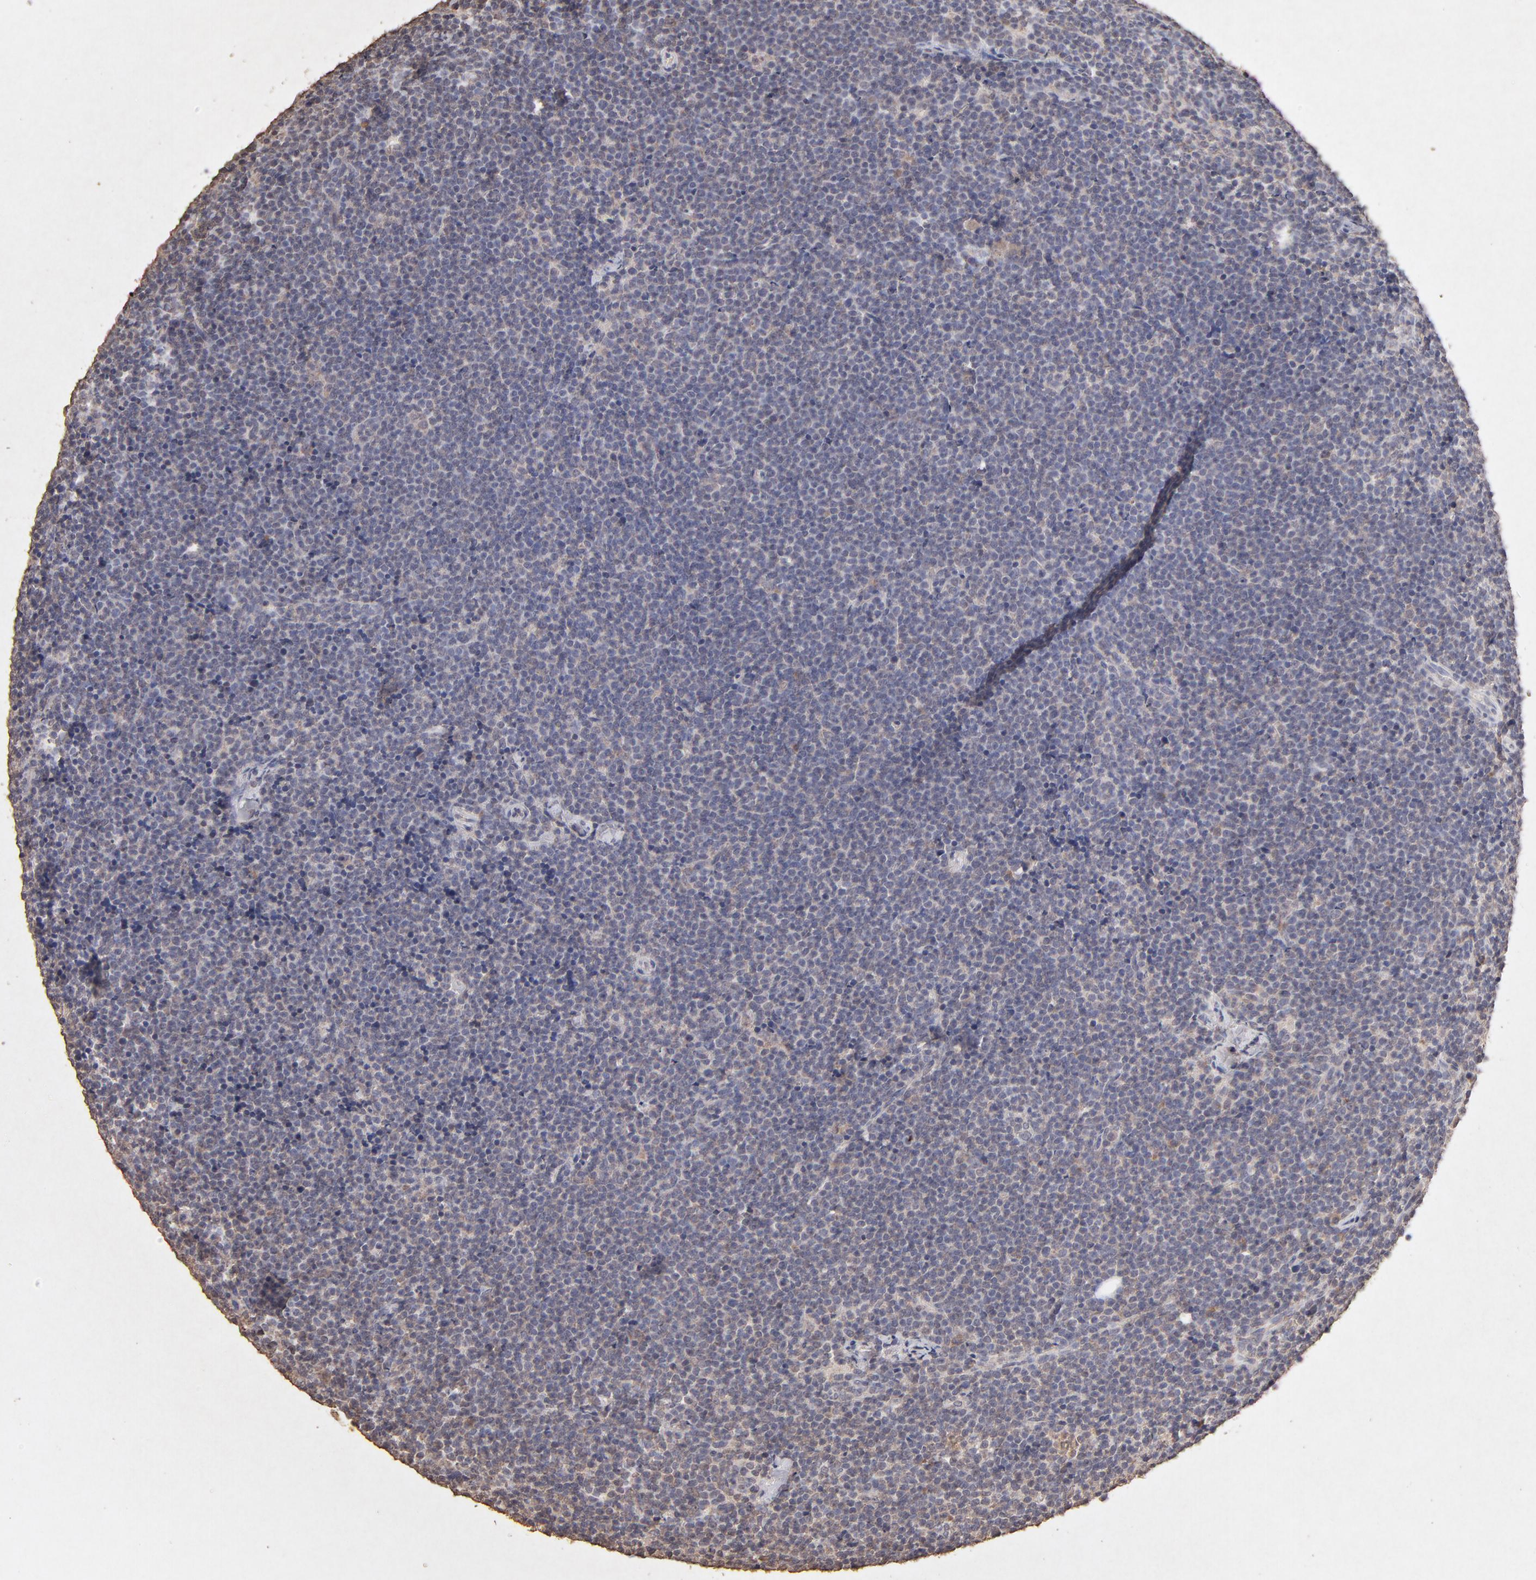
{"staining": {"intensity": "negative", "quantity": "none", "location": "none"}, "tissue": "lymphoma", "cell_type": "Tumor cells", "image_type": "cancer", "snomed": [{"axis": "morphology", "description": "Malignant lymphoma, non-Hodgkin's type, High grade"}, {"axis": "topography", "description": "Lymph node"}], "caption": "Immunohistochemical staining of human high-grade malignant lymphoma, non-Hodgkin's type exhibits no significant expression in tumor cells.", "gene": "OPHN1", "patient": {"sex": "female", "age": 58}}